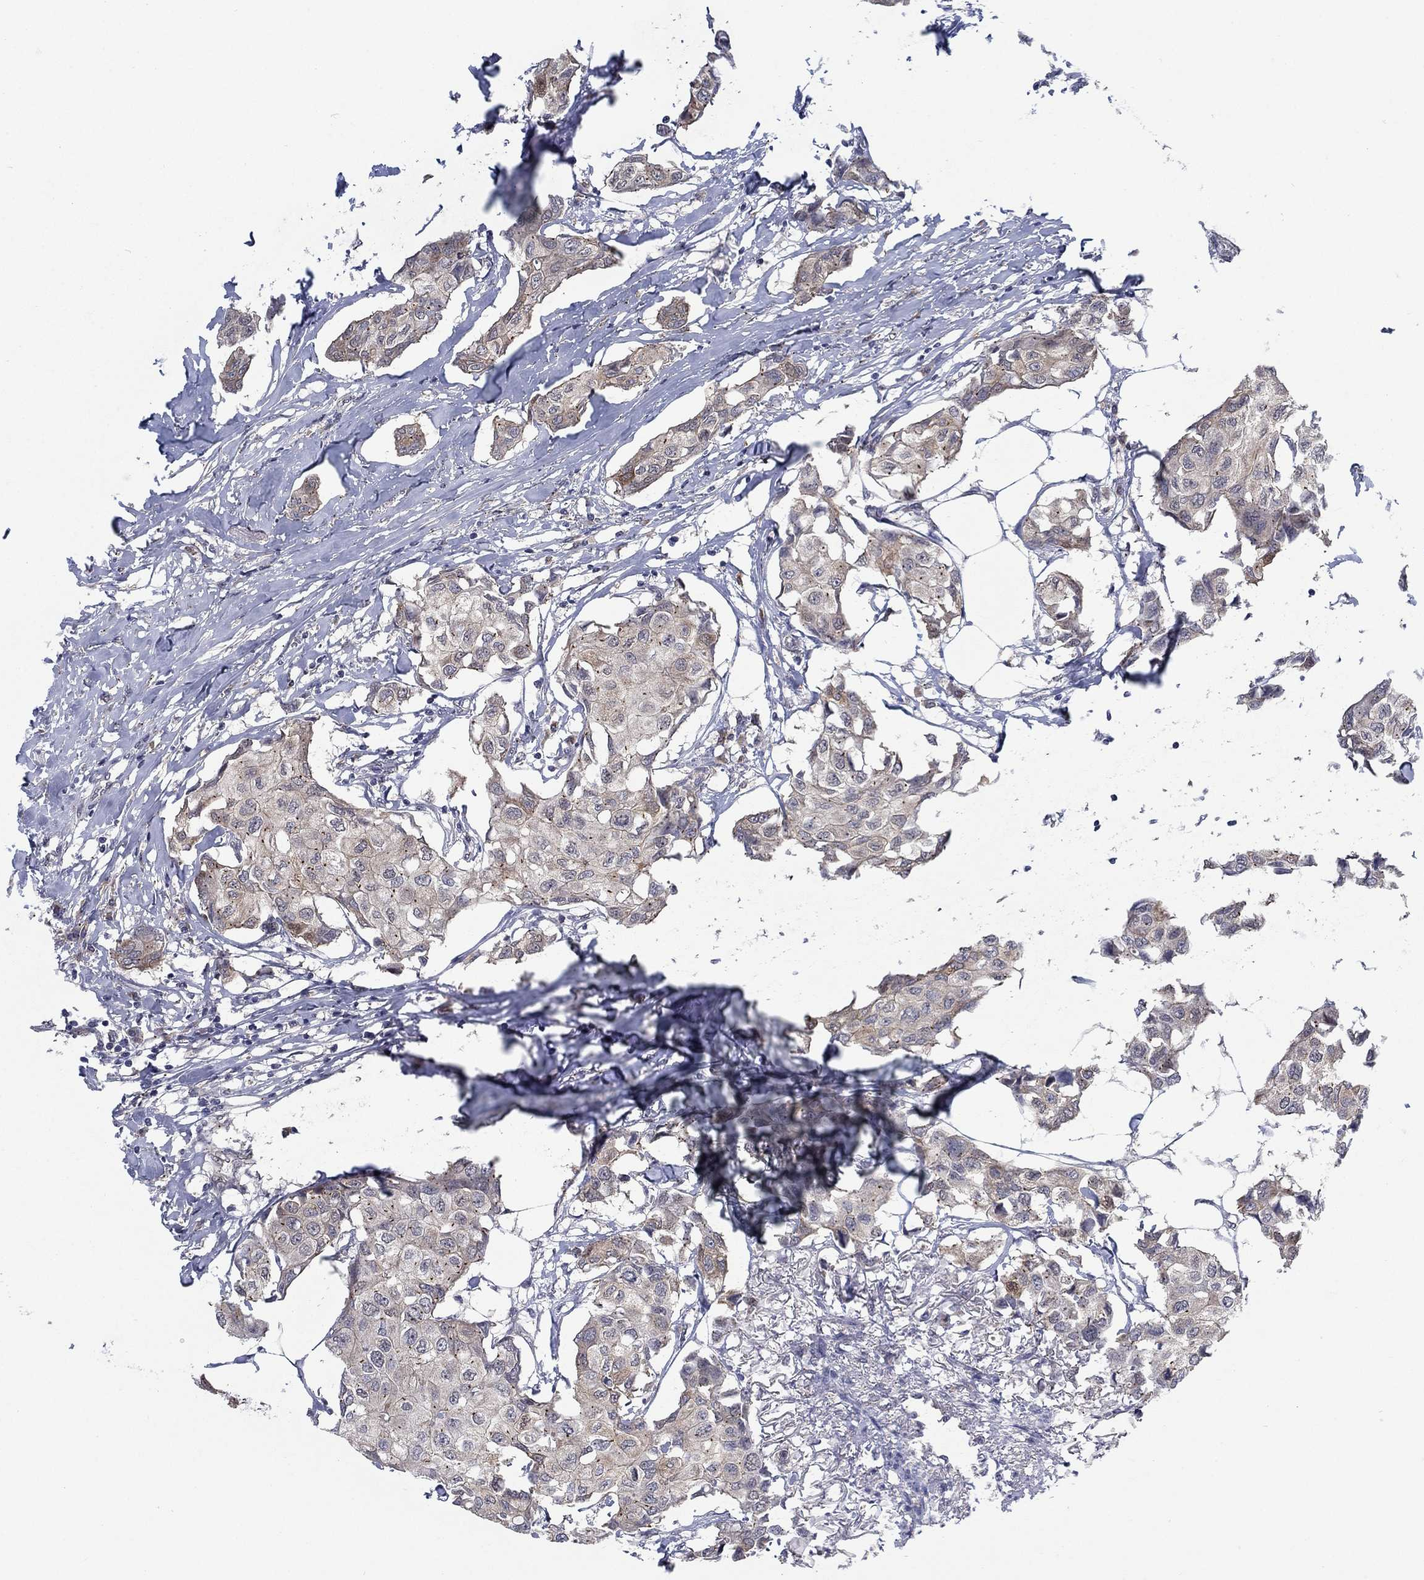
{"staining": {"intensity": "moderate", "quantity": "25%-75%", "location": "cytoplasmic/membranous"}, "tissue": "breast cancer", "cell_type": "Tumor cells", "image_type": "cancer", "snomed": [{"axis": "morphology", "description": "Duct carcinoma"}, {"axis": "topography", "description": "Breast"}], "caption": "About 25%-75% of tumor cells in human breast cancer display moderate cytoplasmic/membranous protein staining as visualized by brown immunohistochemical staining.", "gene": "SH3RF1", "patient": {"sex": "female", "age": 80}}